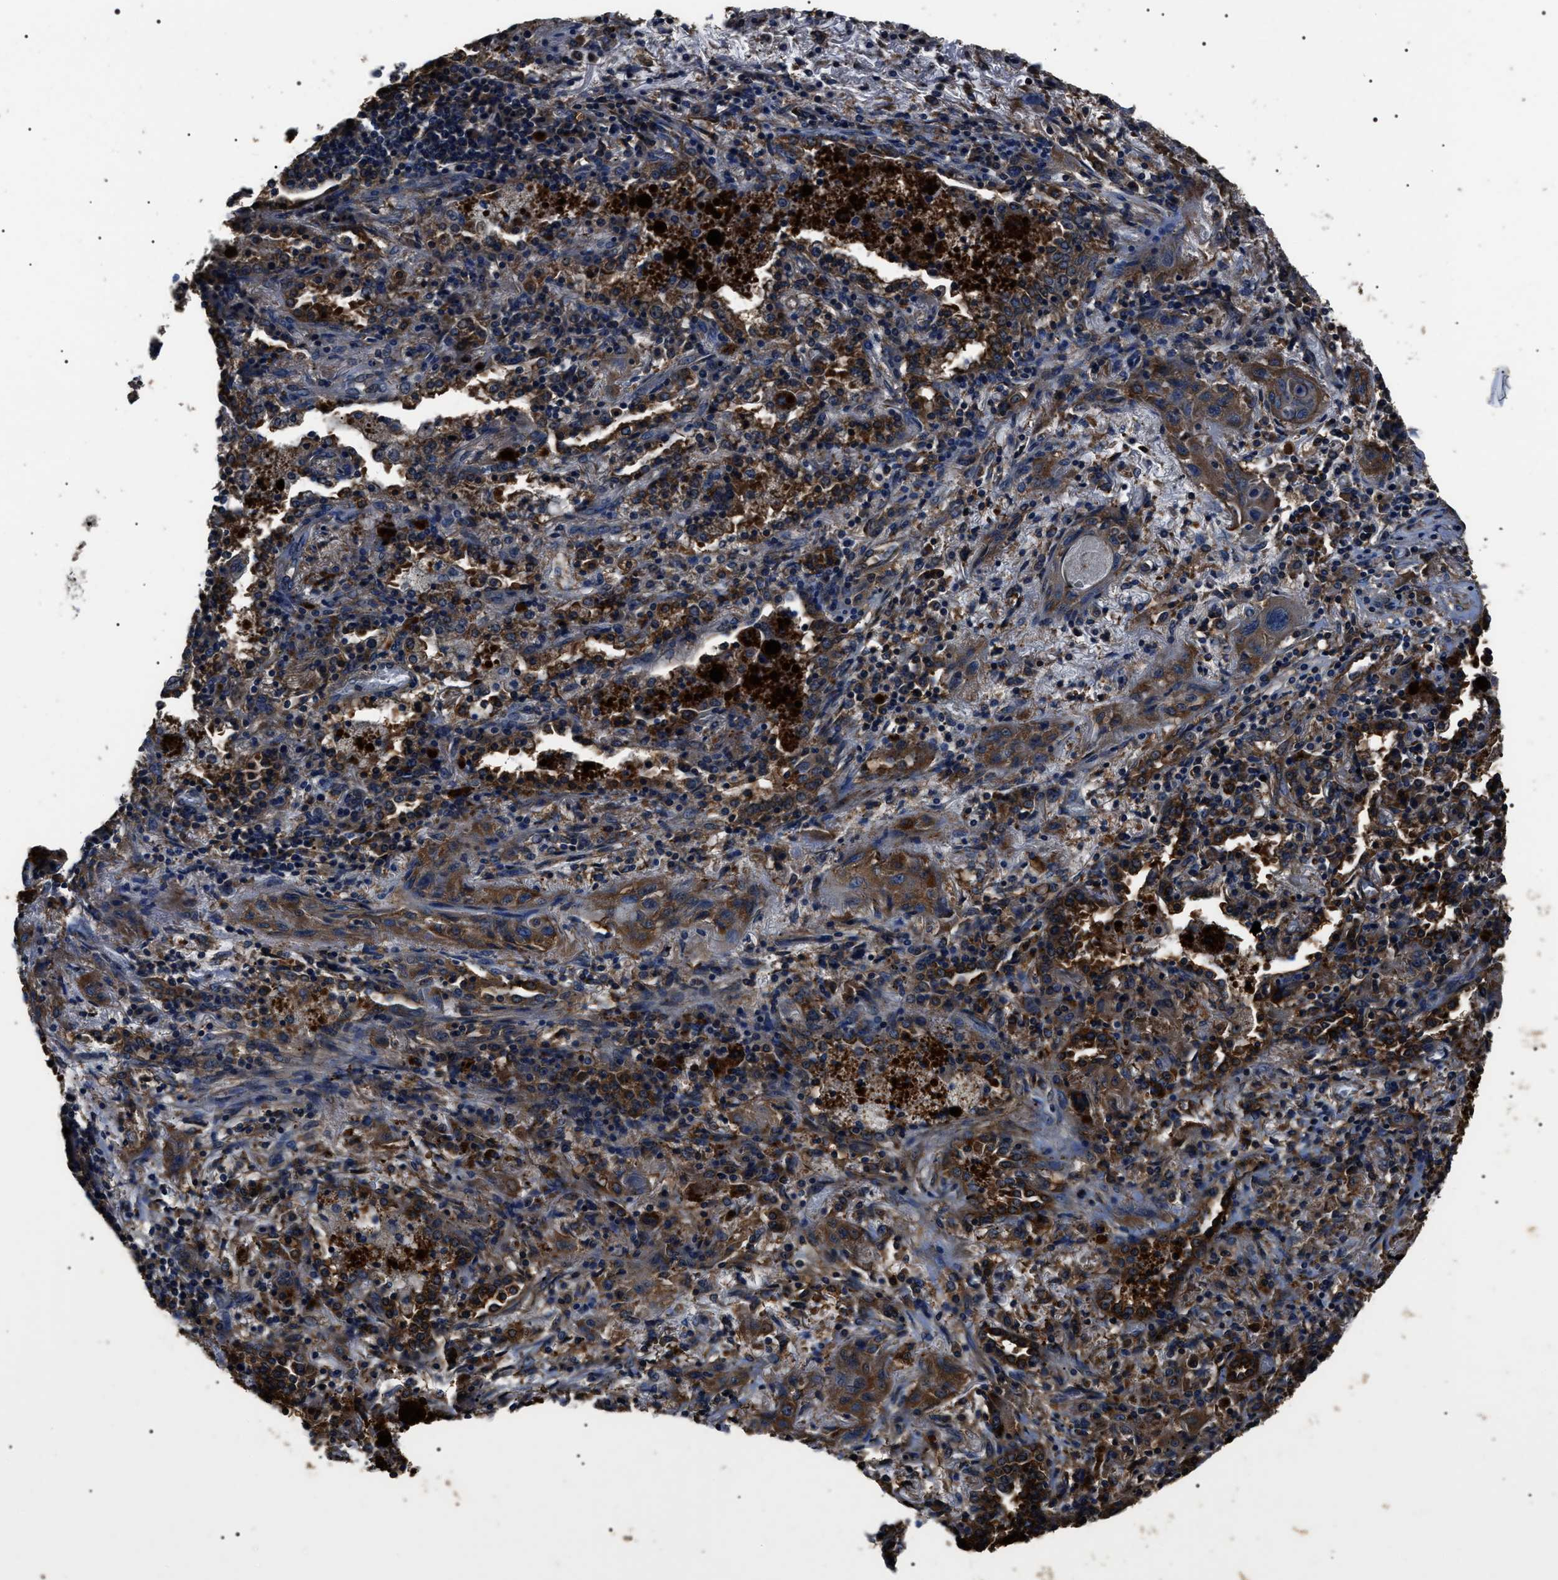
{"staining": {"intensity": "moderate", "quantity": ">75%", "location": "cytoplasmic/membranous"}, "tissue": "lung cancer", "cell_type": "Tumor cells", "image_type": "cancer", "snomed": [{"axis": "morphology", "description": "Squamous cell carcinoma, NOS"}, {"axis": "topography", "description": "Lung"}], "caption": "Human squamous cell carcinoma (lung) stained for a protein (brown) exhibits moderate cytoplasmic/membranous positive expression in approximately >75% of tumor cells.", "gene": "HSCB", "patient": {"sex": "female", "age": 47}}